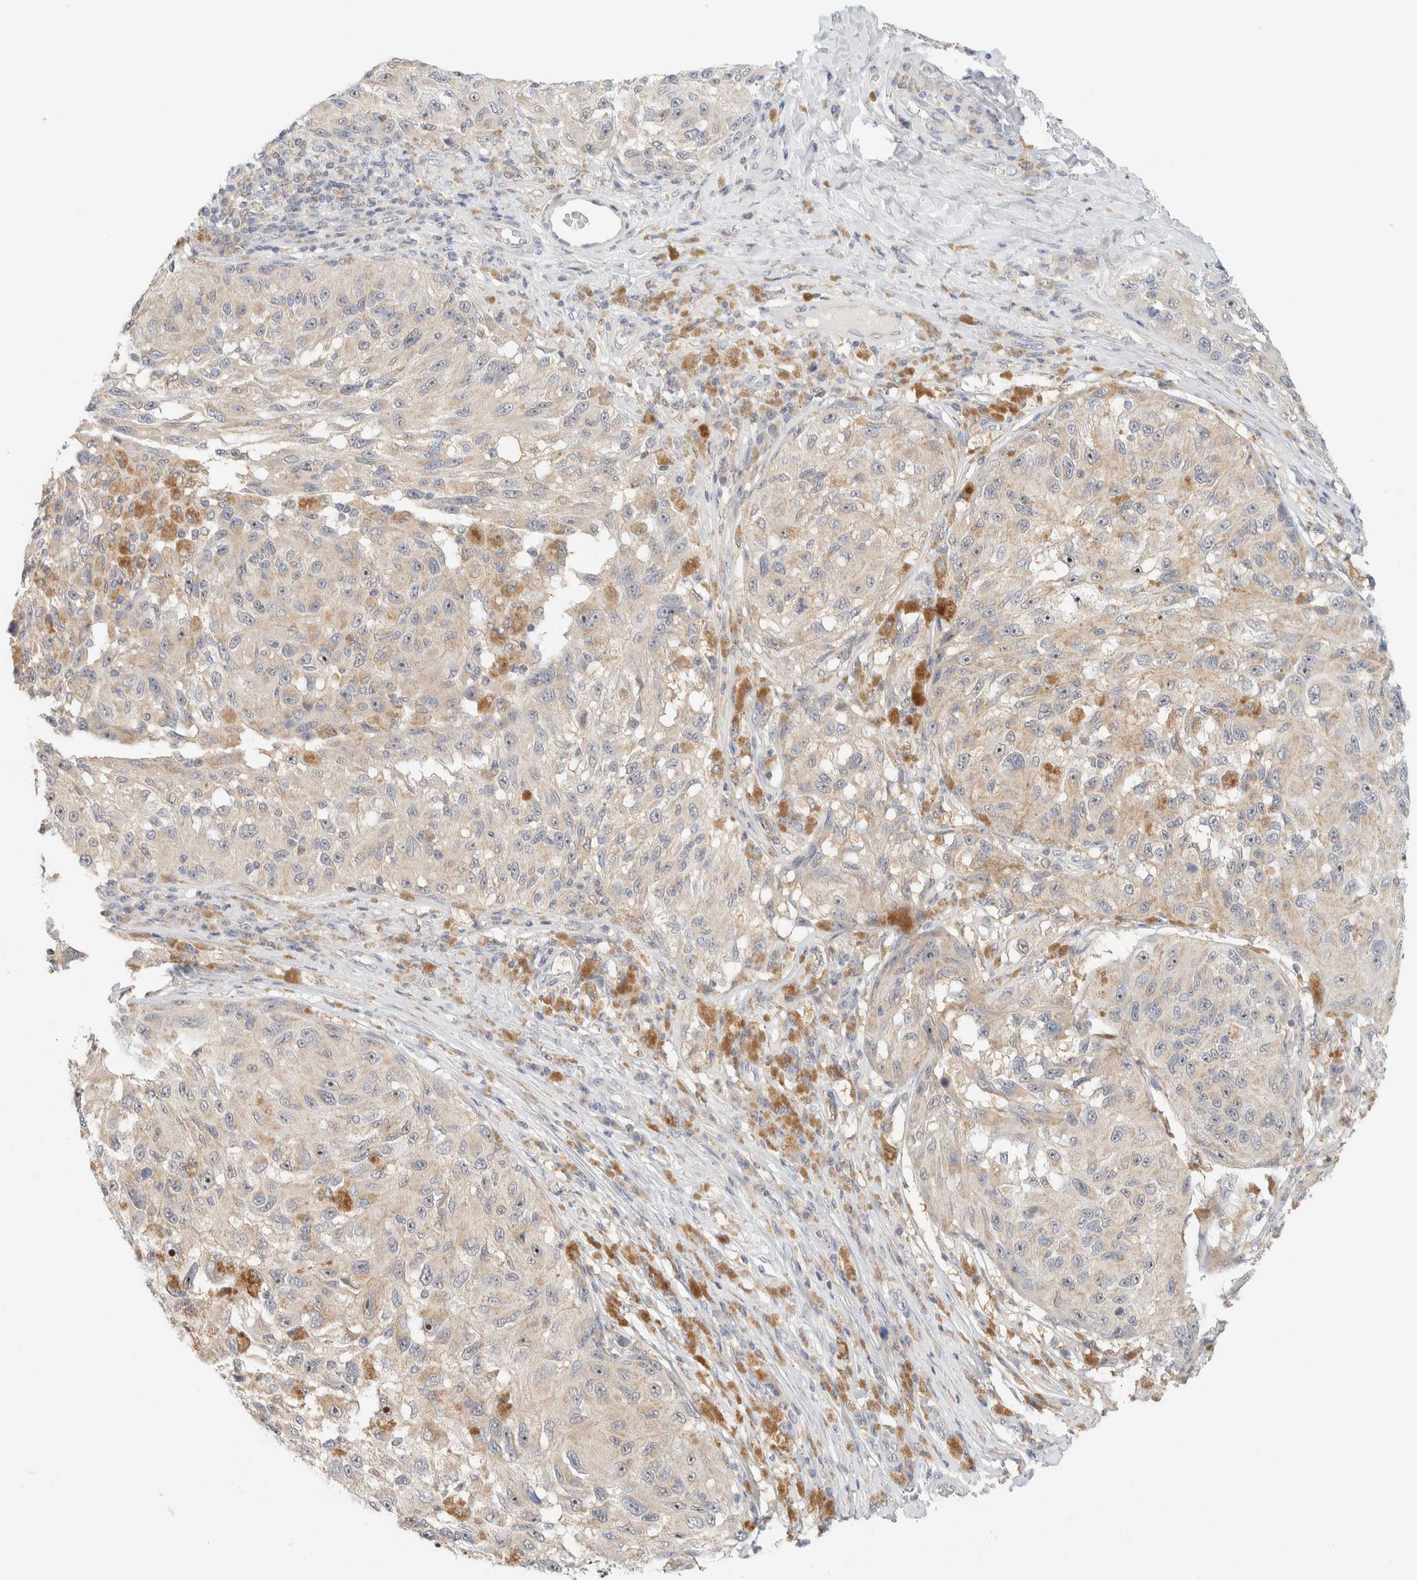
{"staining": {"intensity": "moderate", "quantity": "<25%", "location": "nuclear"}, "tissue": "melanoma", "cell_type": "Tumor cells", "image_type": "cancer", "snomed": [{"axis": "morphology", "description": "Malignant melanoma, NOS"}, {"axis": "topography", "description": "Skin"}], "caption": "There is low levels of moderate nuclear expression in tumor cells of malignant melanoma, as demonstrated by immunohistochemical staining (brown color).", "gene": "HDHD3", "patient": {"sex": "female", "age": 73}}